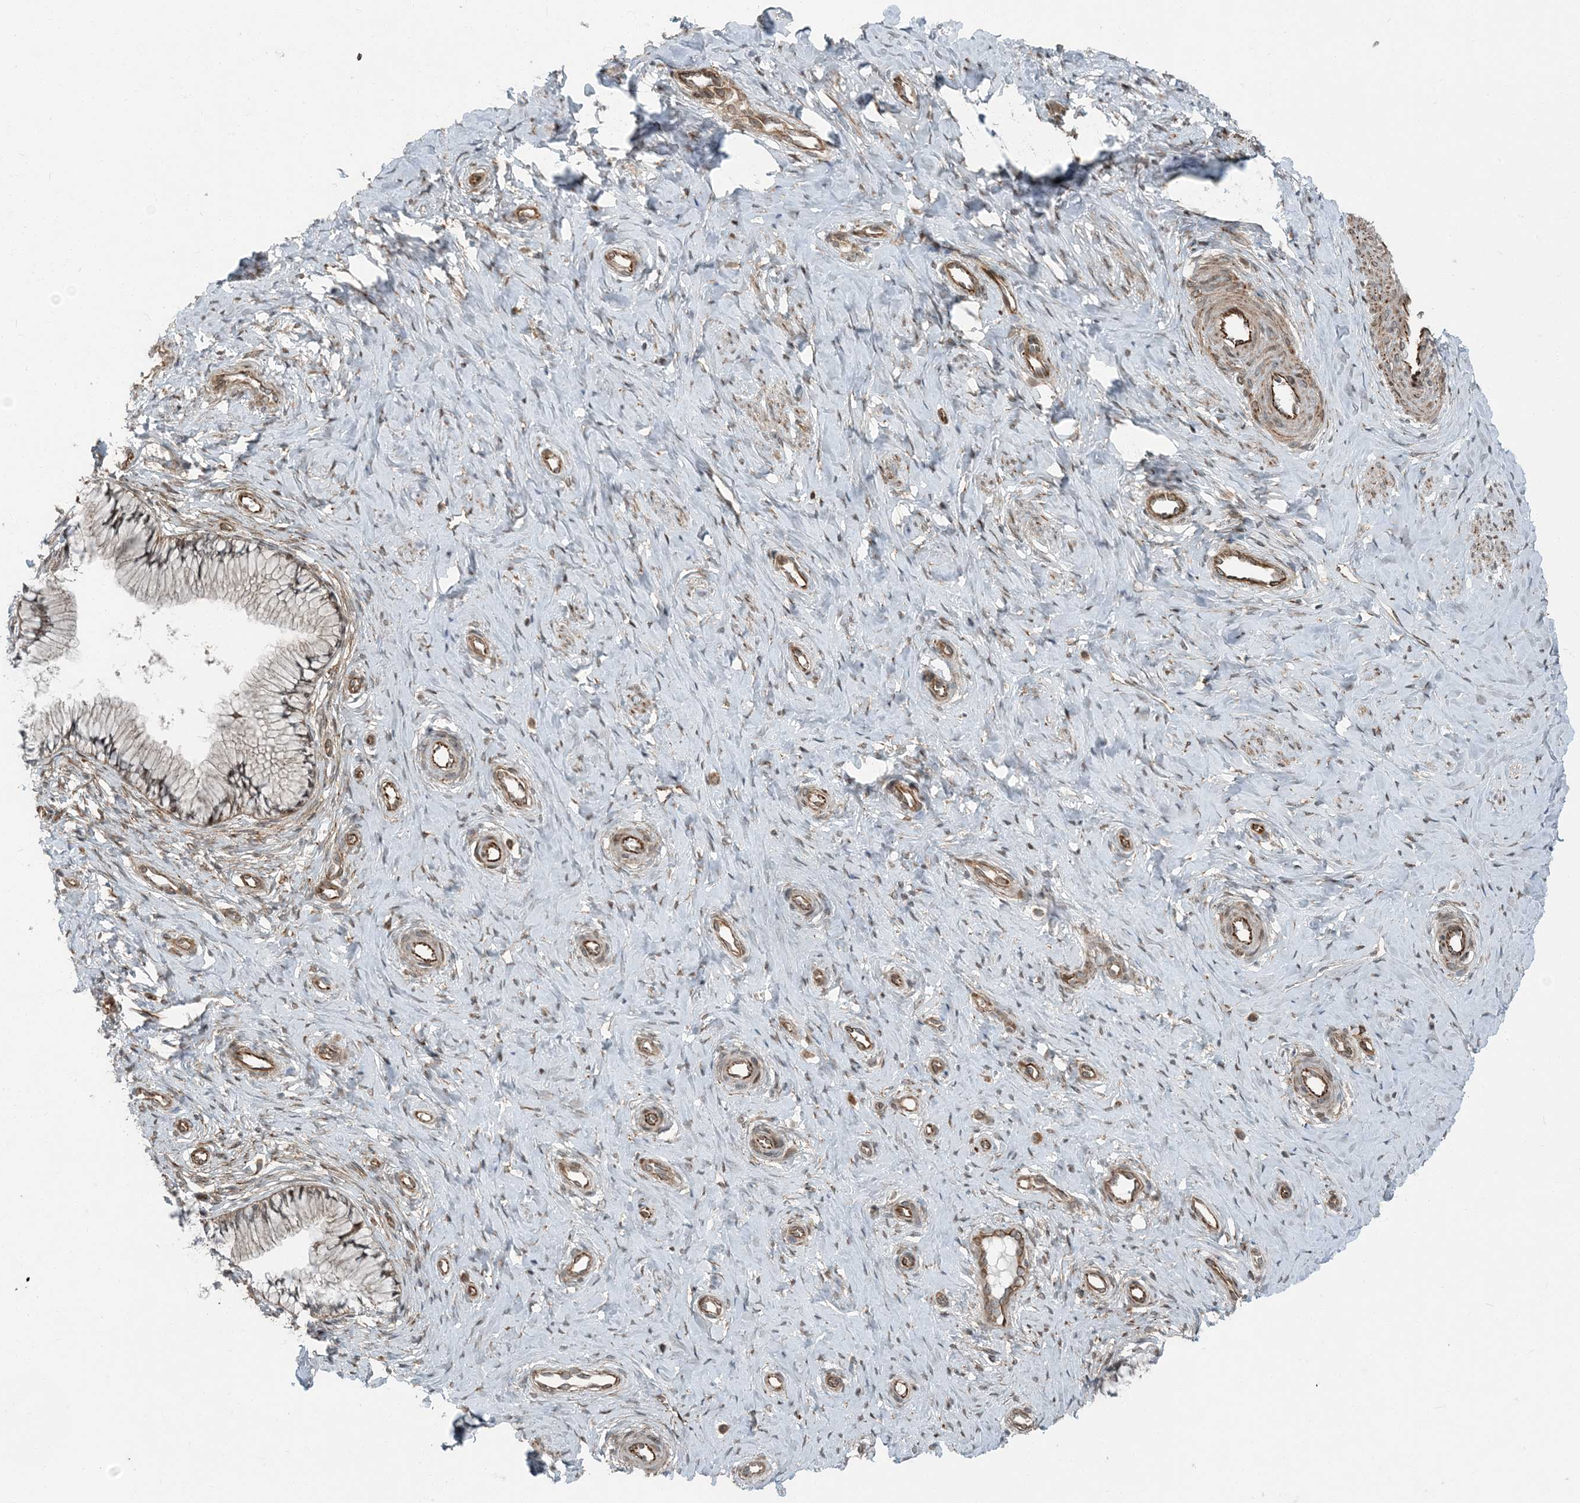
{"staining": {"intensity": "negative", "quantity": "none", "location": "none"}, "tissue": "cervix", "cell_type": "Glandular cells", "image_type": "normal", "snomed": [{"axis": "morphology", "description": "Normal tissue, NOS"}, {"axis": "topography", "description": "Cervix"}], "caption": "Photomicrograph shows no significant protein positivity in glandular cells of benign cervix.", "gene": "EDEM2", "patient": {"sex": "female", "age": 36}}